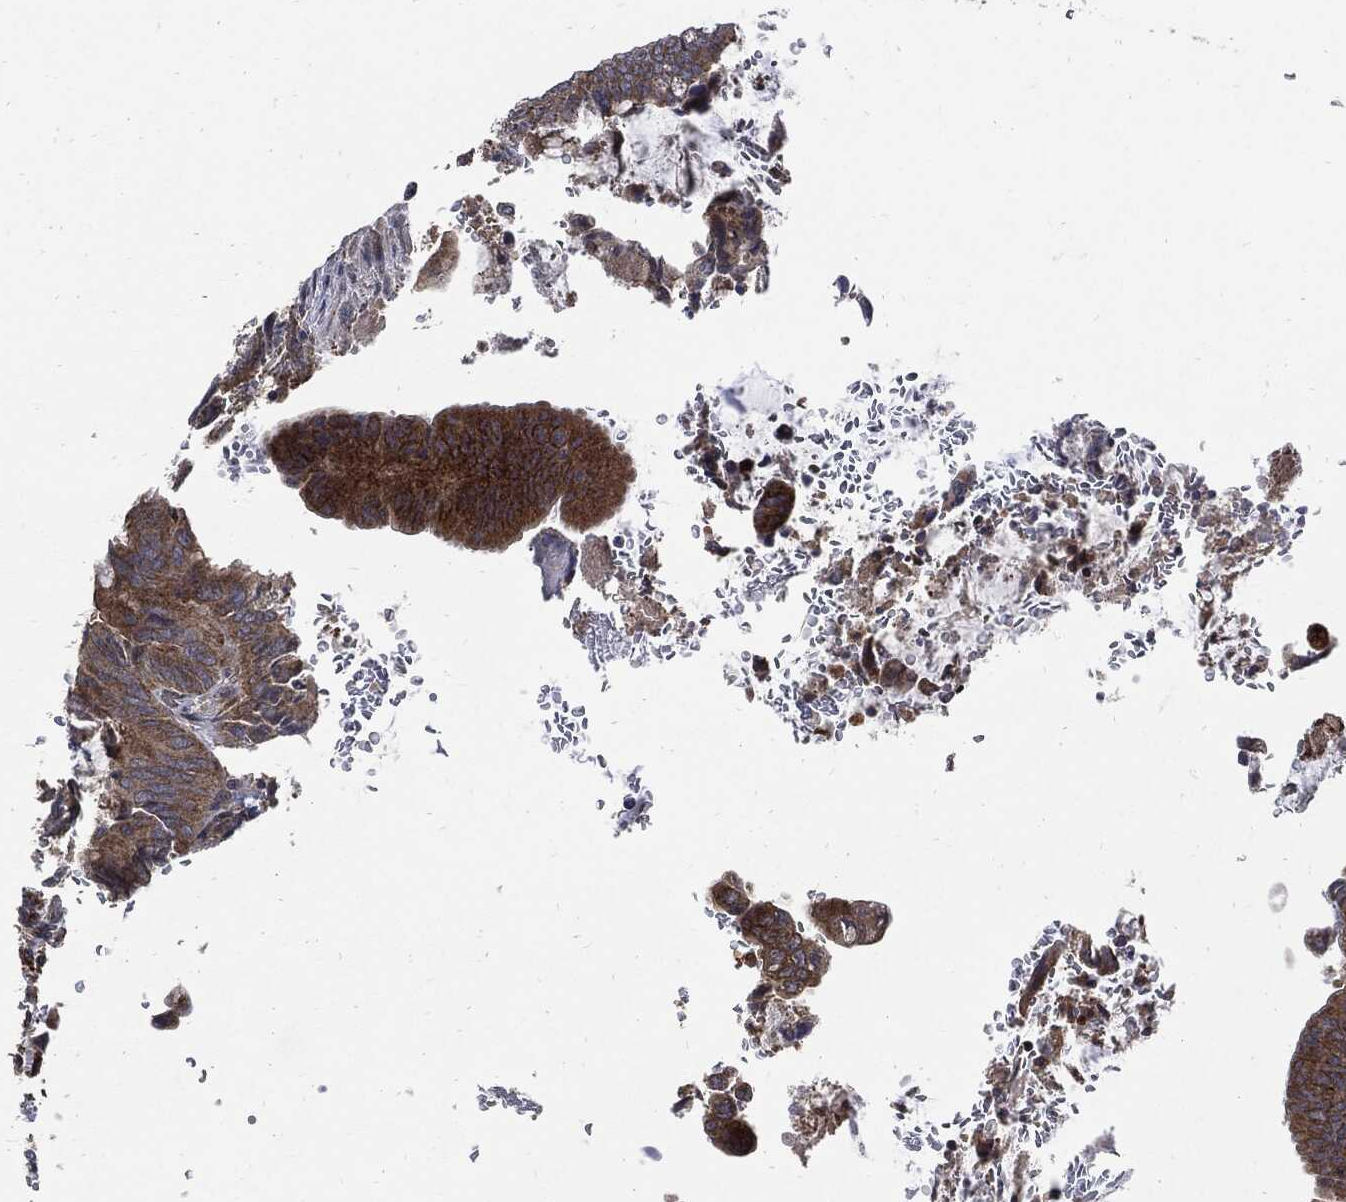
{"staining": {"intensity": "moderate", "quantity": ">75%", "location": "cytoplasmic/membranous"}, "tissue": "colorectal cancer", "cell_type": "Tumor cells", "image_type": "cancer", "snomed": [{"axis": "morphology", "description": "Normal tissue, NOS"}, {"axis": "morphology", "description": "Adenocarcinoma, NOS"}, {"axis": "topography", "description": "Rectum"}], "caption": "A micrograph of human adenocarcinoma (colorectal) stained for a protein reveals moderate cytoplasmic/membranous brown staining in tumor cells.", "gene": "SLC31A2", "patient": {"sex": "male", "age": 92}}